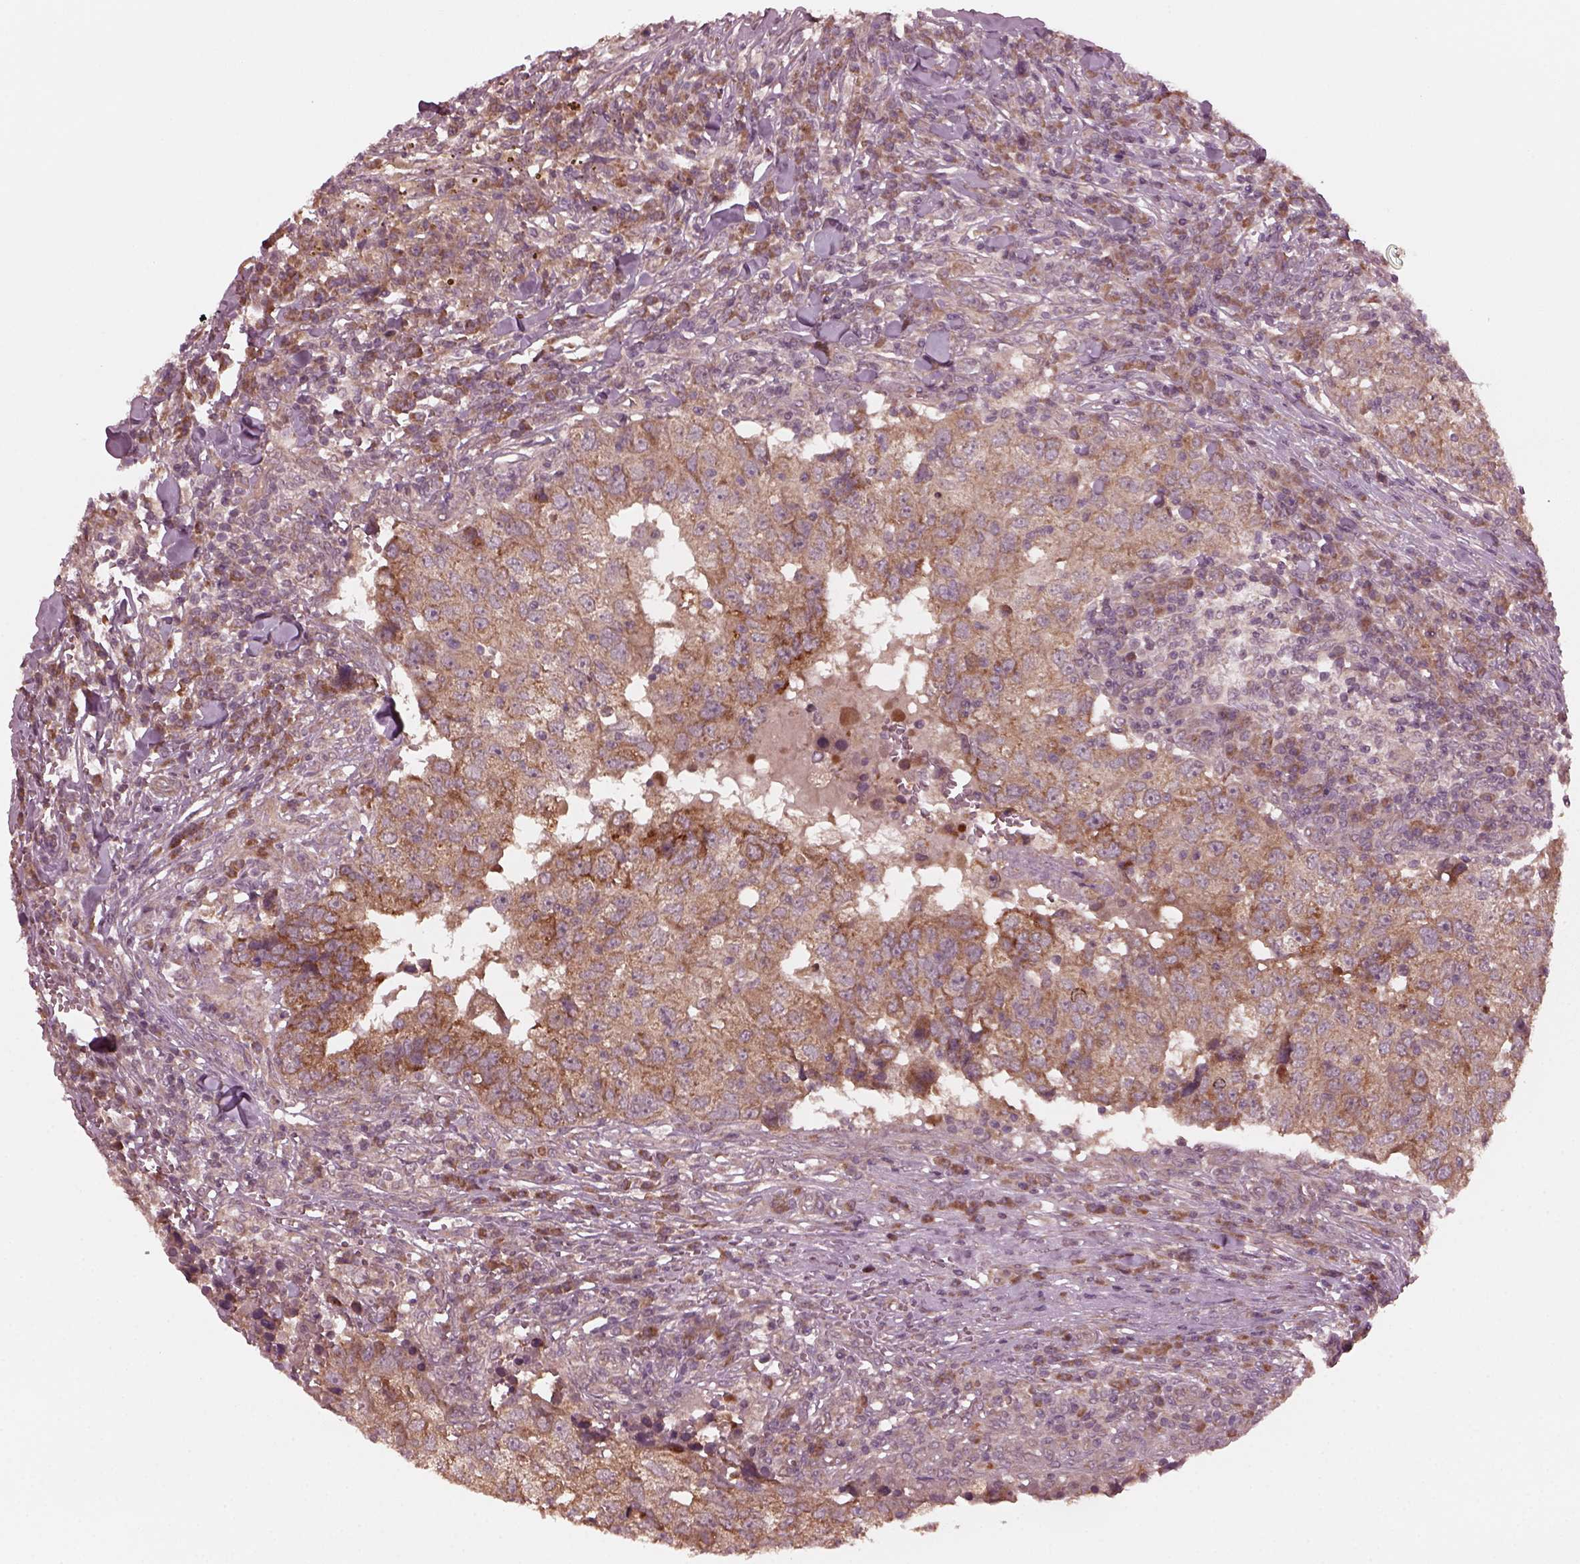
{"staining": {"intensity": "weak", "quantity": "25%-75%", "location": "cytoplasmic/membranous"}, "tissue": "breast cancer", "cell_type": "Tumor cells", "image_type": "cancer", "snomed": [{"axis": "morphology", "description": "Duct carcinoma"}, {"axis": "topography", "description": "Breast"}], "caption": "Protein staining of breast cancer tissue demonstrates weak cytoplasmic/membranous staining in approximately 25%-75% of tumor cells. (IHC, brightfield microscopy, high magnification).", "gene": "FAF2", "patient": {"sex": "female", "age": 30}}